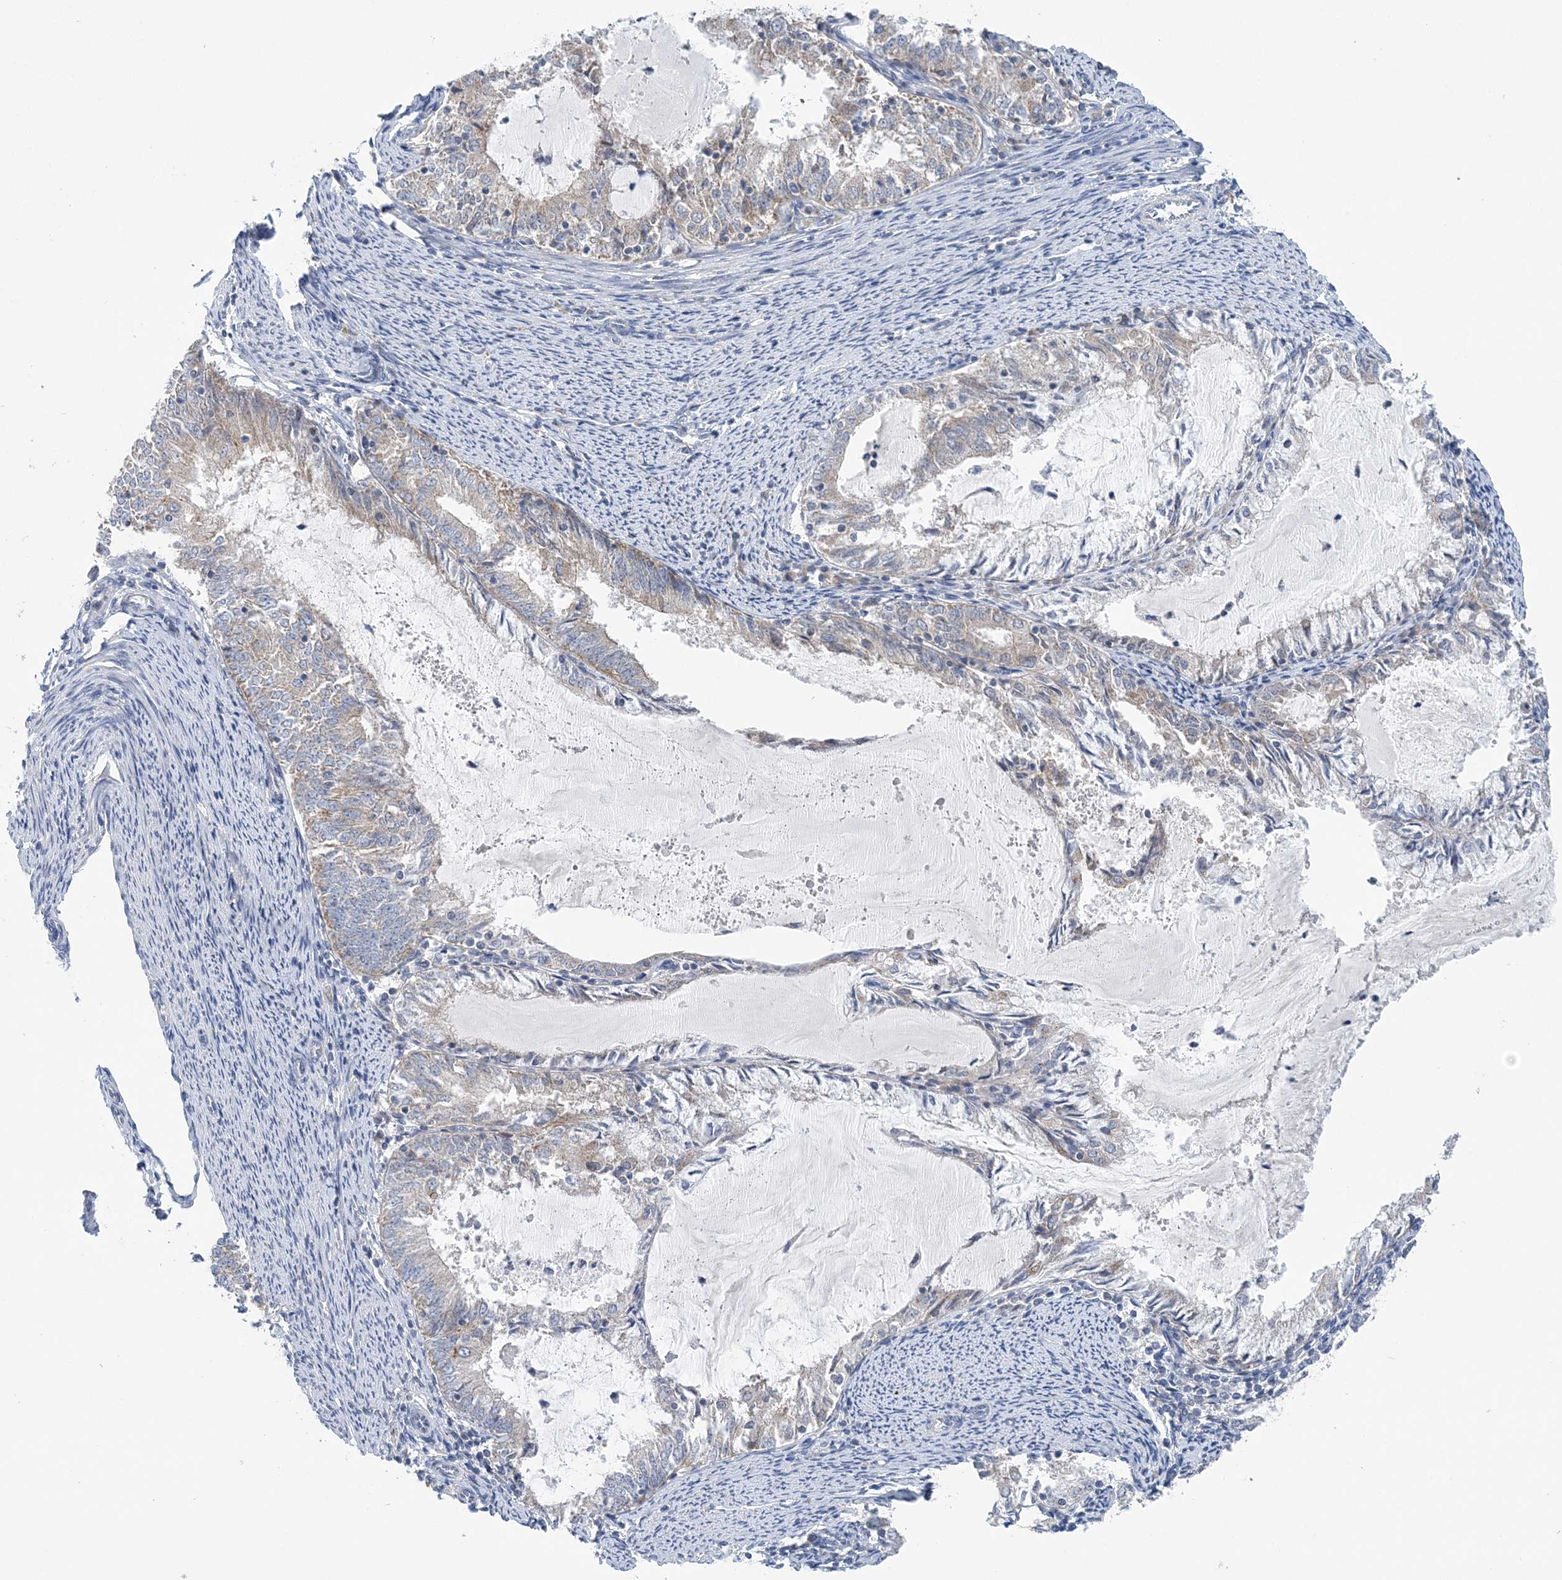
{"staining": {"intensity": "weak", "quantity": "<25%", "location": "cytoplasmic/membranous"}, "tissue": "endometrial cancer", "cell_type": "Tumor cells", "image_type": "cancer", "snomed": [{"axis": "morphology", "description": "Adenocarcinoma, NOS"}, {"axis": "topography", "description": "Endometrium"}], "caption": "A photomicrograph of human adenocarcinoma (endometrial) is negative for staining in tumor cells.", "gene": "COPE", "patient": {"sex": "female", "age": 57}}